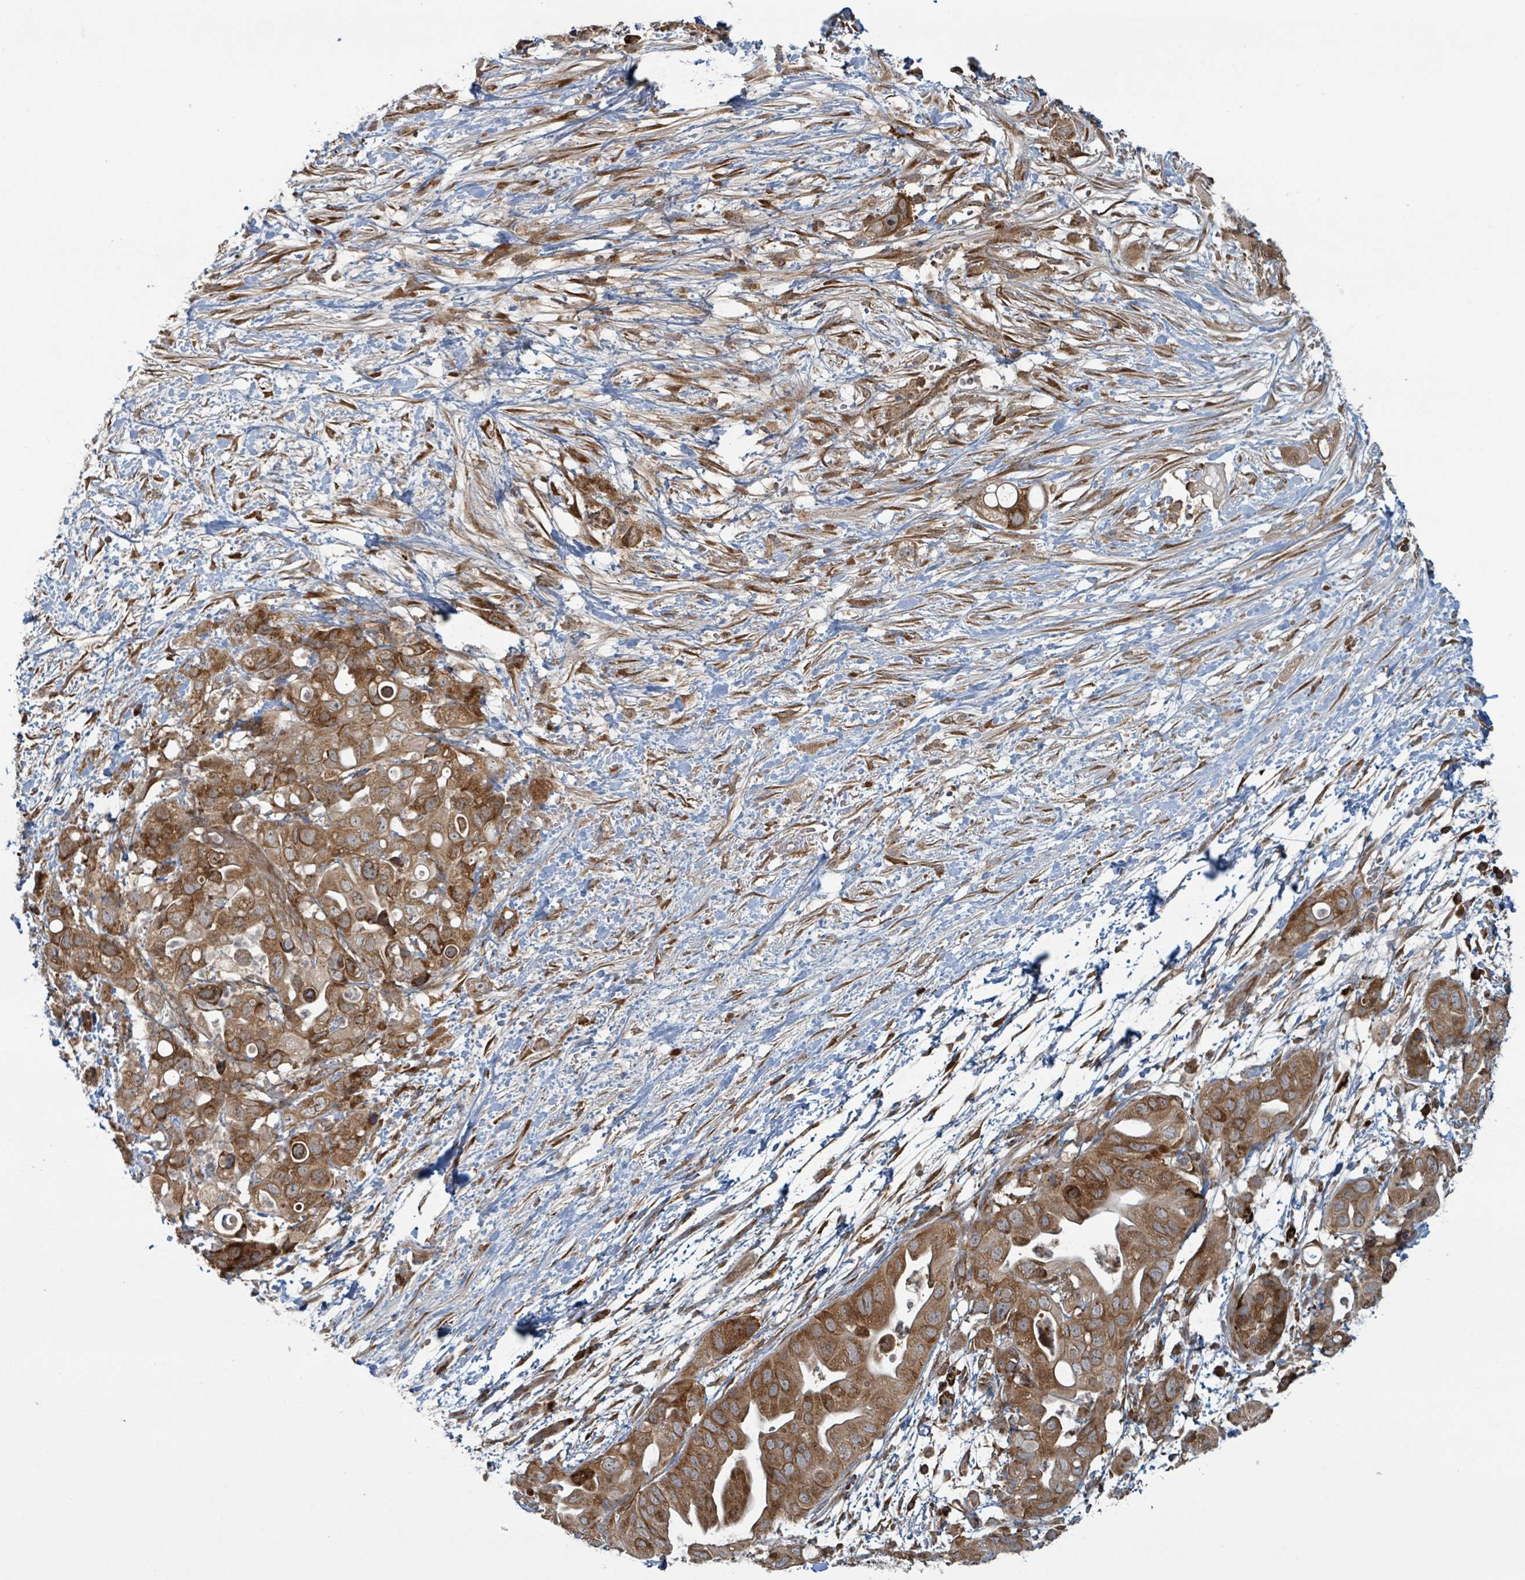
{"staining": {"intensity": "strong", "quantity": ">75%", "location": "cytoplasmic/membranous"}, "tissue": "pancreatic cancer", "cell_type": "Tumor cells", "image_type": "cancer", "snomed": [{"axis": "morphology", "description": "Adenocarcinoma, NOS"}, {"axis": "topography", "description": "Pancreas"}], "caption": "Protein staining reveals strong cytoplasmic/membranous staining in approximately >75% of tumor cells in pancreatic adenocarcinoma.", "gene": "OR51E1", "patient": {"sex": "female", "age": 72}}